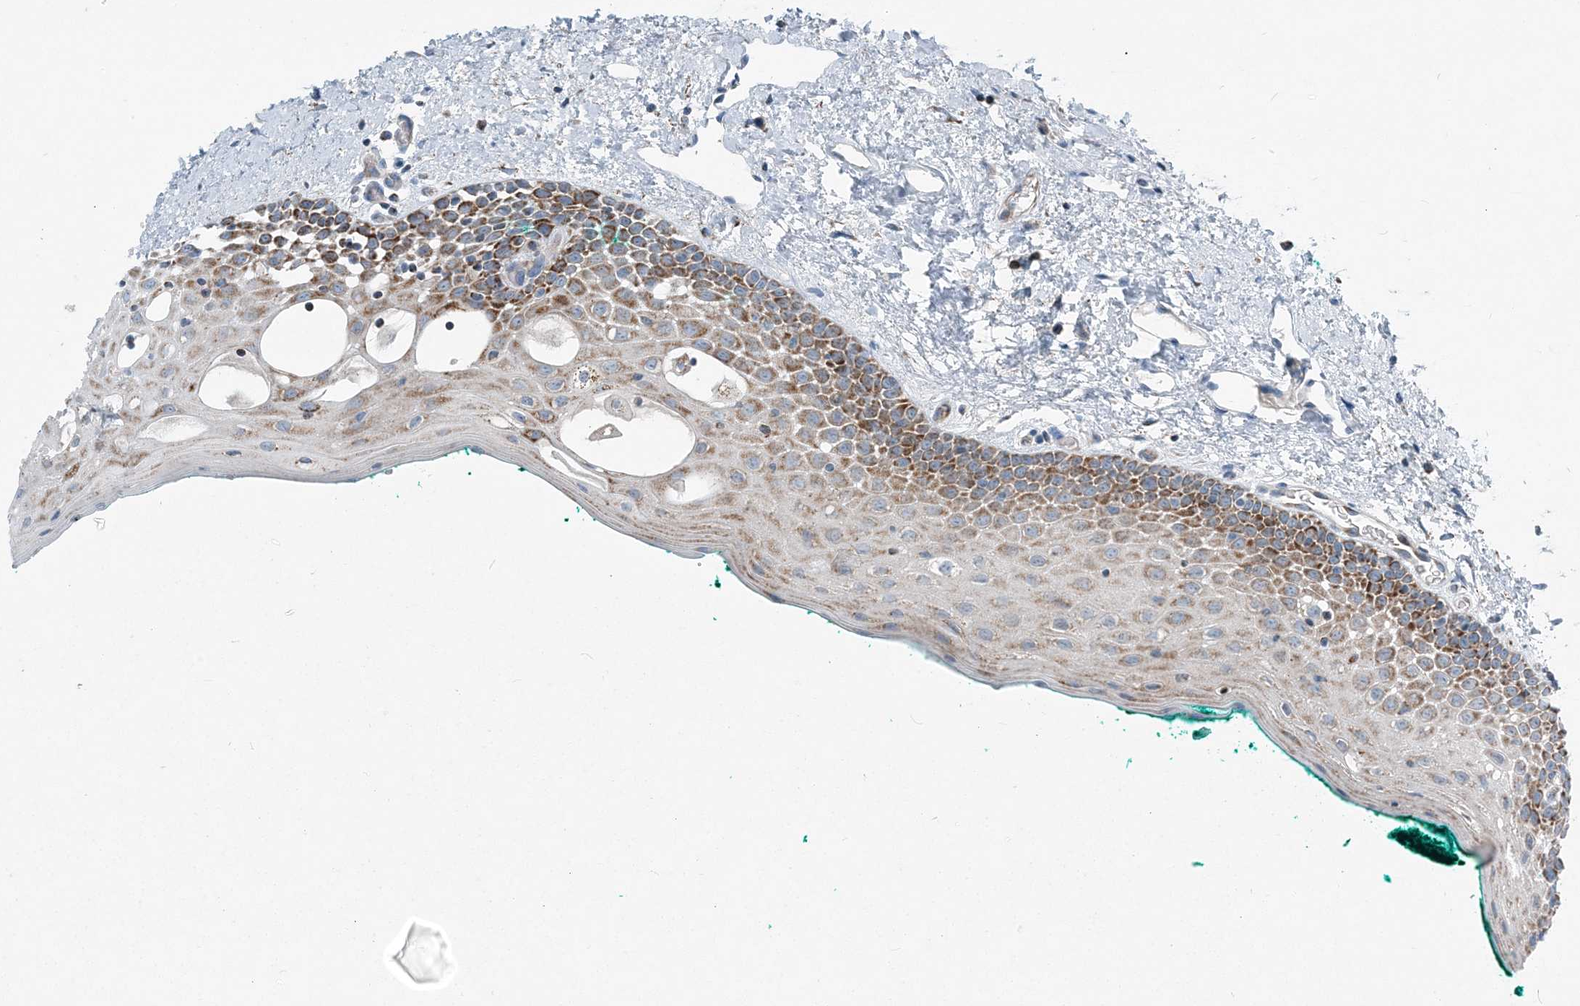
{"staining": {"intensity": "moderate", "quantity": "25%-75%", "location": "cytoplasmic/membranous"}, "tissue": "oral mucosa", "cell_type": "Squamous epithelial cells", "image_type": "normal", "snomed": [{"axis": "morphology", "description": "Normal tissue, NOS"}, {"axis": "topography", "description": "Oral tissue"}], "caption": "Squamous epithelial cells display medium levels of moderate cytoplasmic/membranous expression in approximately 25%-75% of cells in normal human oral mucosa.", "gene": "INTU", "patient": {"sex": "female", "age": 70}}